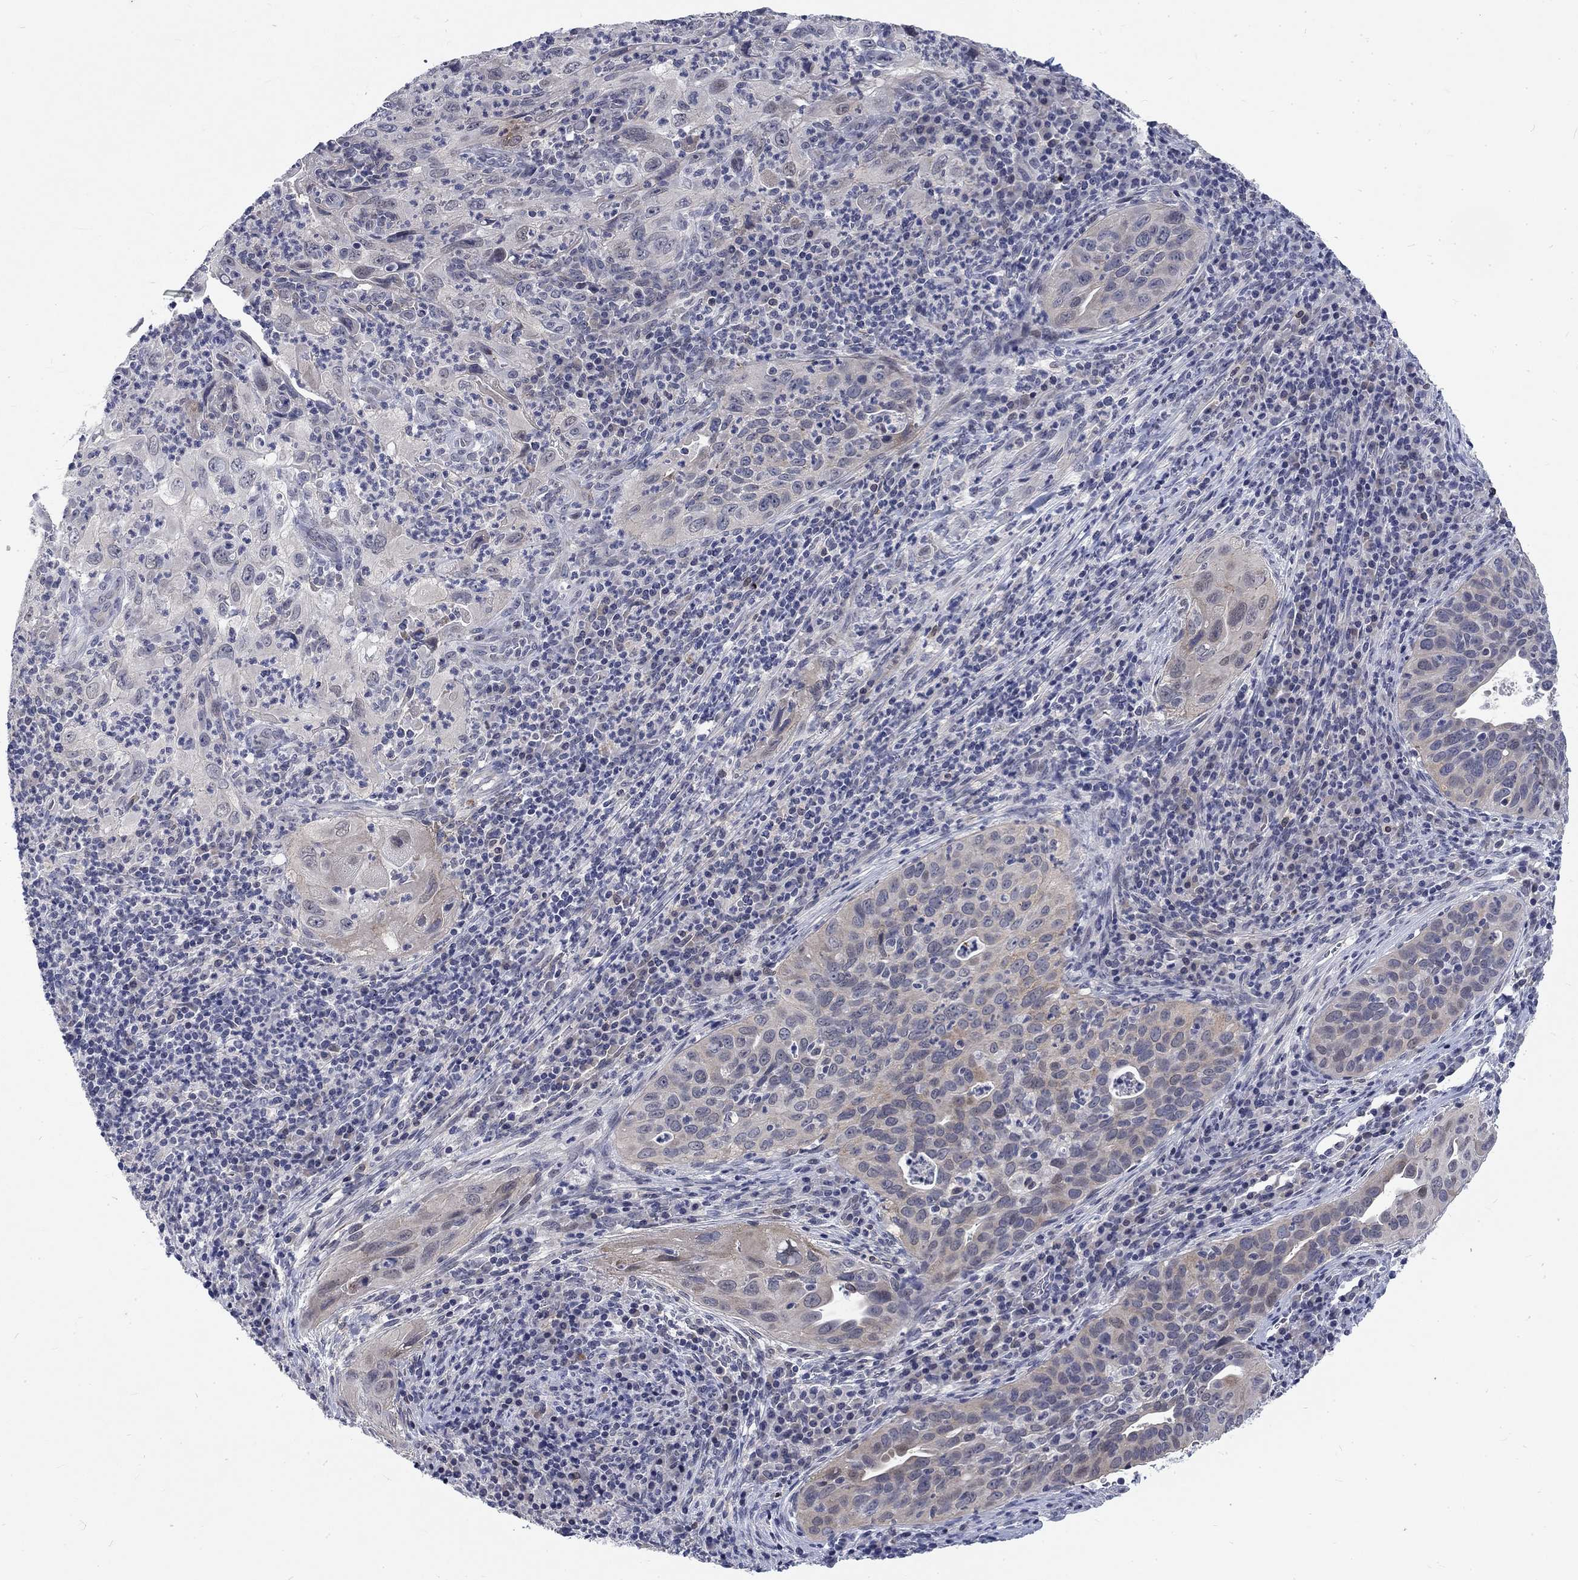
{"staining": {"intensity": "weak", "quantity": "25%-75%", "location": "cytoplasmic/membranous"}, "tissue": "cervical cancer", "cell_type": "Tumor cells", "image_type": "cancer", "snomed": [{"axis": "morphology", "description": "Squamous cell carcinoma, NOS"}, {"axis": "topography", "description": "Cervix"}], "caption": "The histopathology image shows staining of cervical cancer (squamous cell carcinoma), revealing weak cytoplasmic/membranous protein staining (brown color) within tumor cells. (IHC, brightfield microscopy, high magnification).", "gene": "PHKA1", "patient": {"sex": "female", "age": 26}}